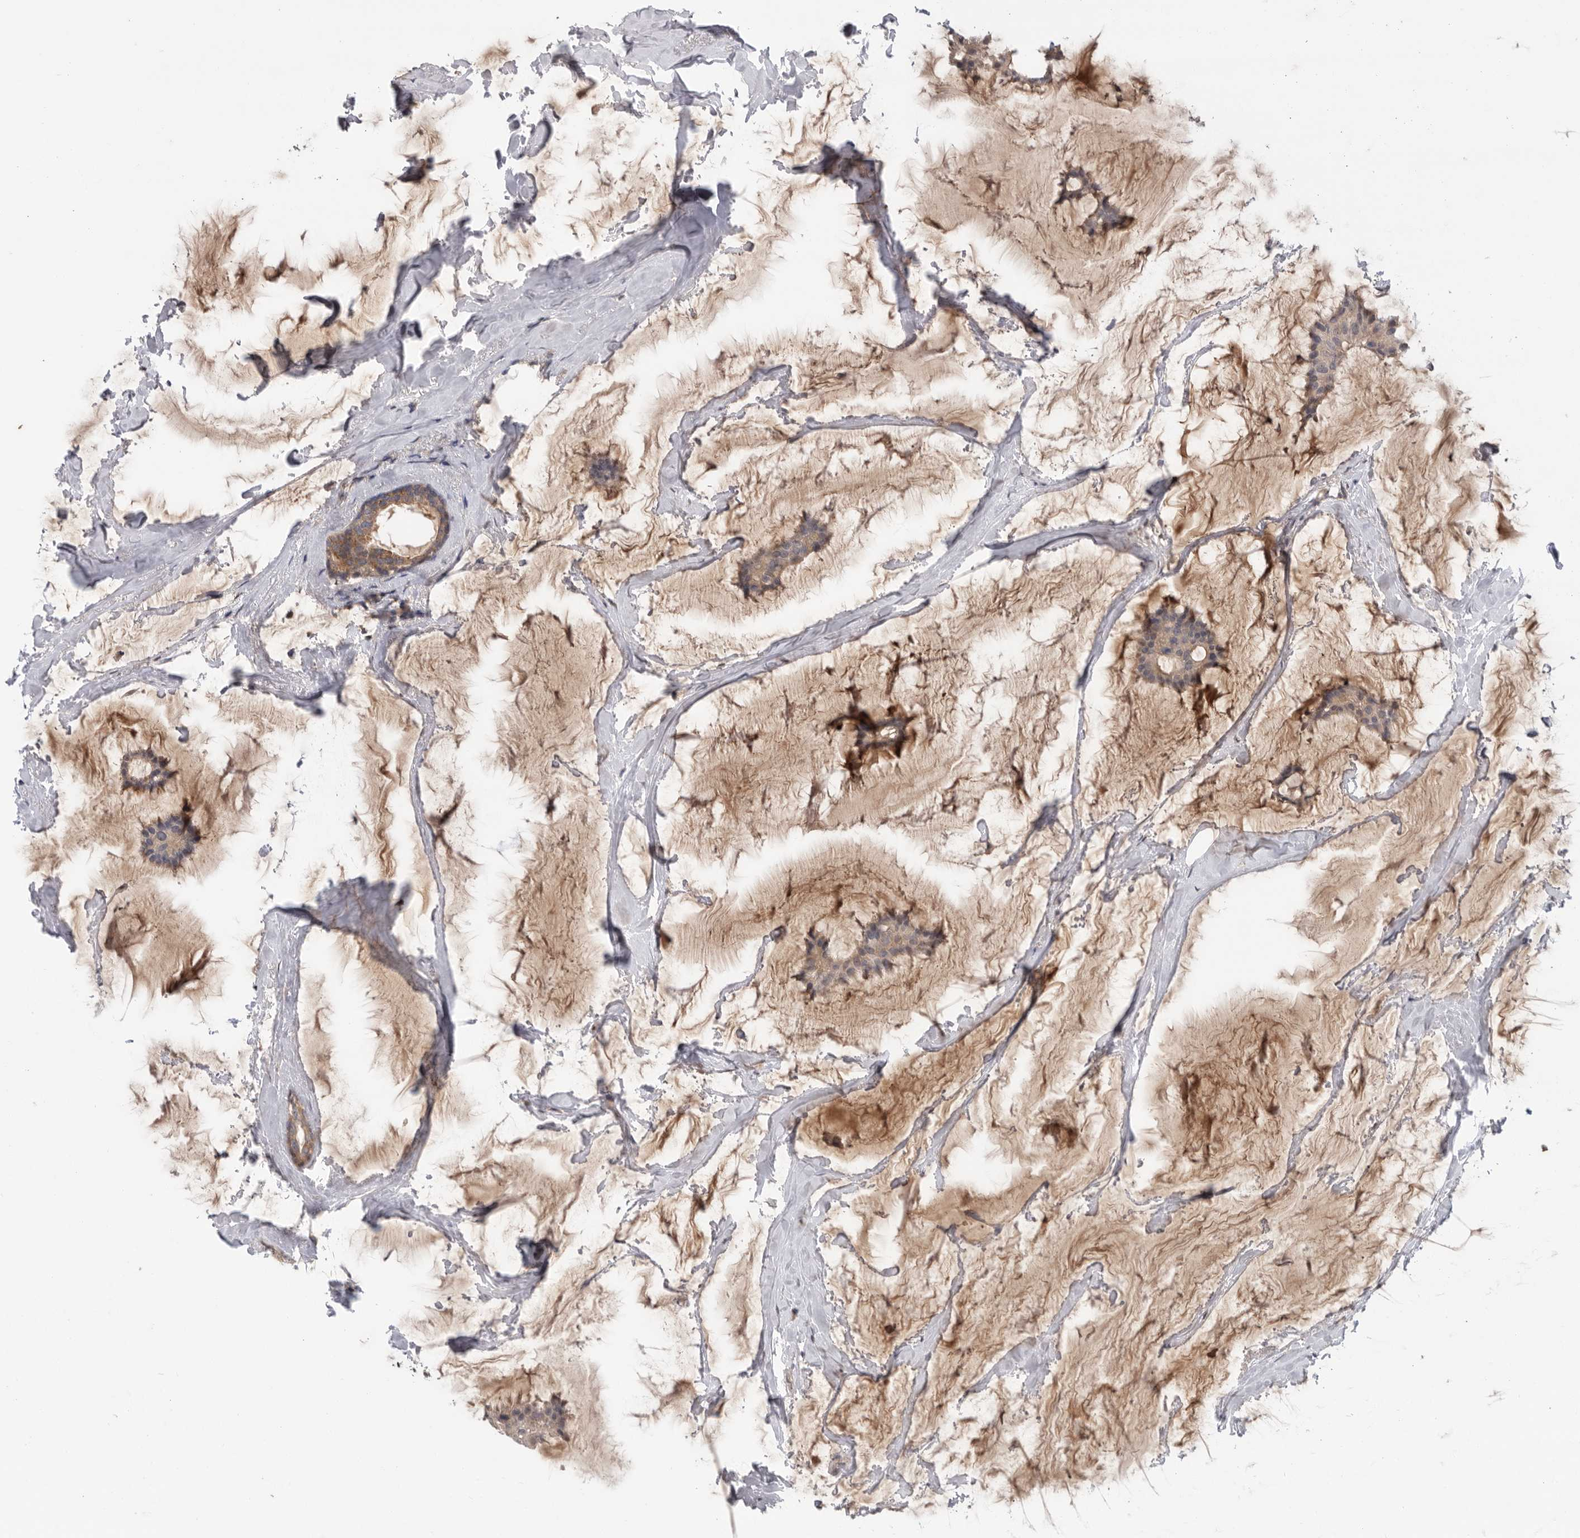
{"staining": {"intensity": "weak", "quantity": "<25%", "location": "cytoplasmic/membranous"}, "tissue": "breast cancer", "cell_type": "Tumor cells", "image_type": "cancer", "snomed": [{"axis": "morphology", "description": "Duct carcinoma"}, {"axis": "topography", "description": "Breast"}], "caption": "High power microscopy micrograph of an IHC histopathology image of breast cancer (intraductal carcinoma), revealing no significant staining in tumor cells.", "gene": "KLK5", "patient": {"sex": "female", "age": 93}}